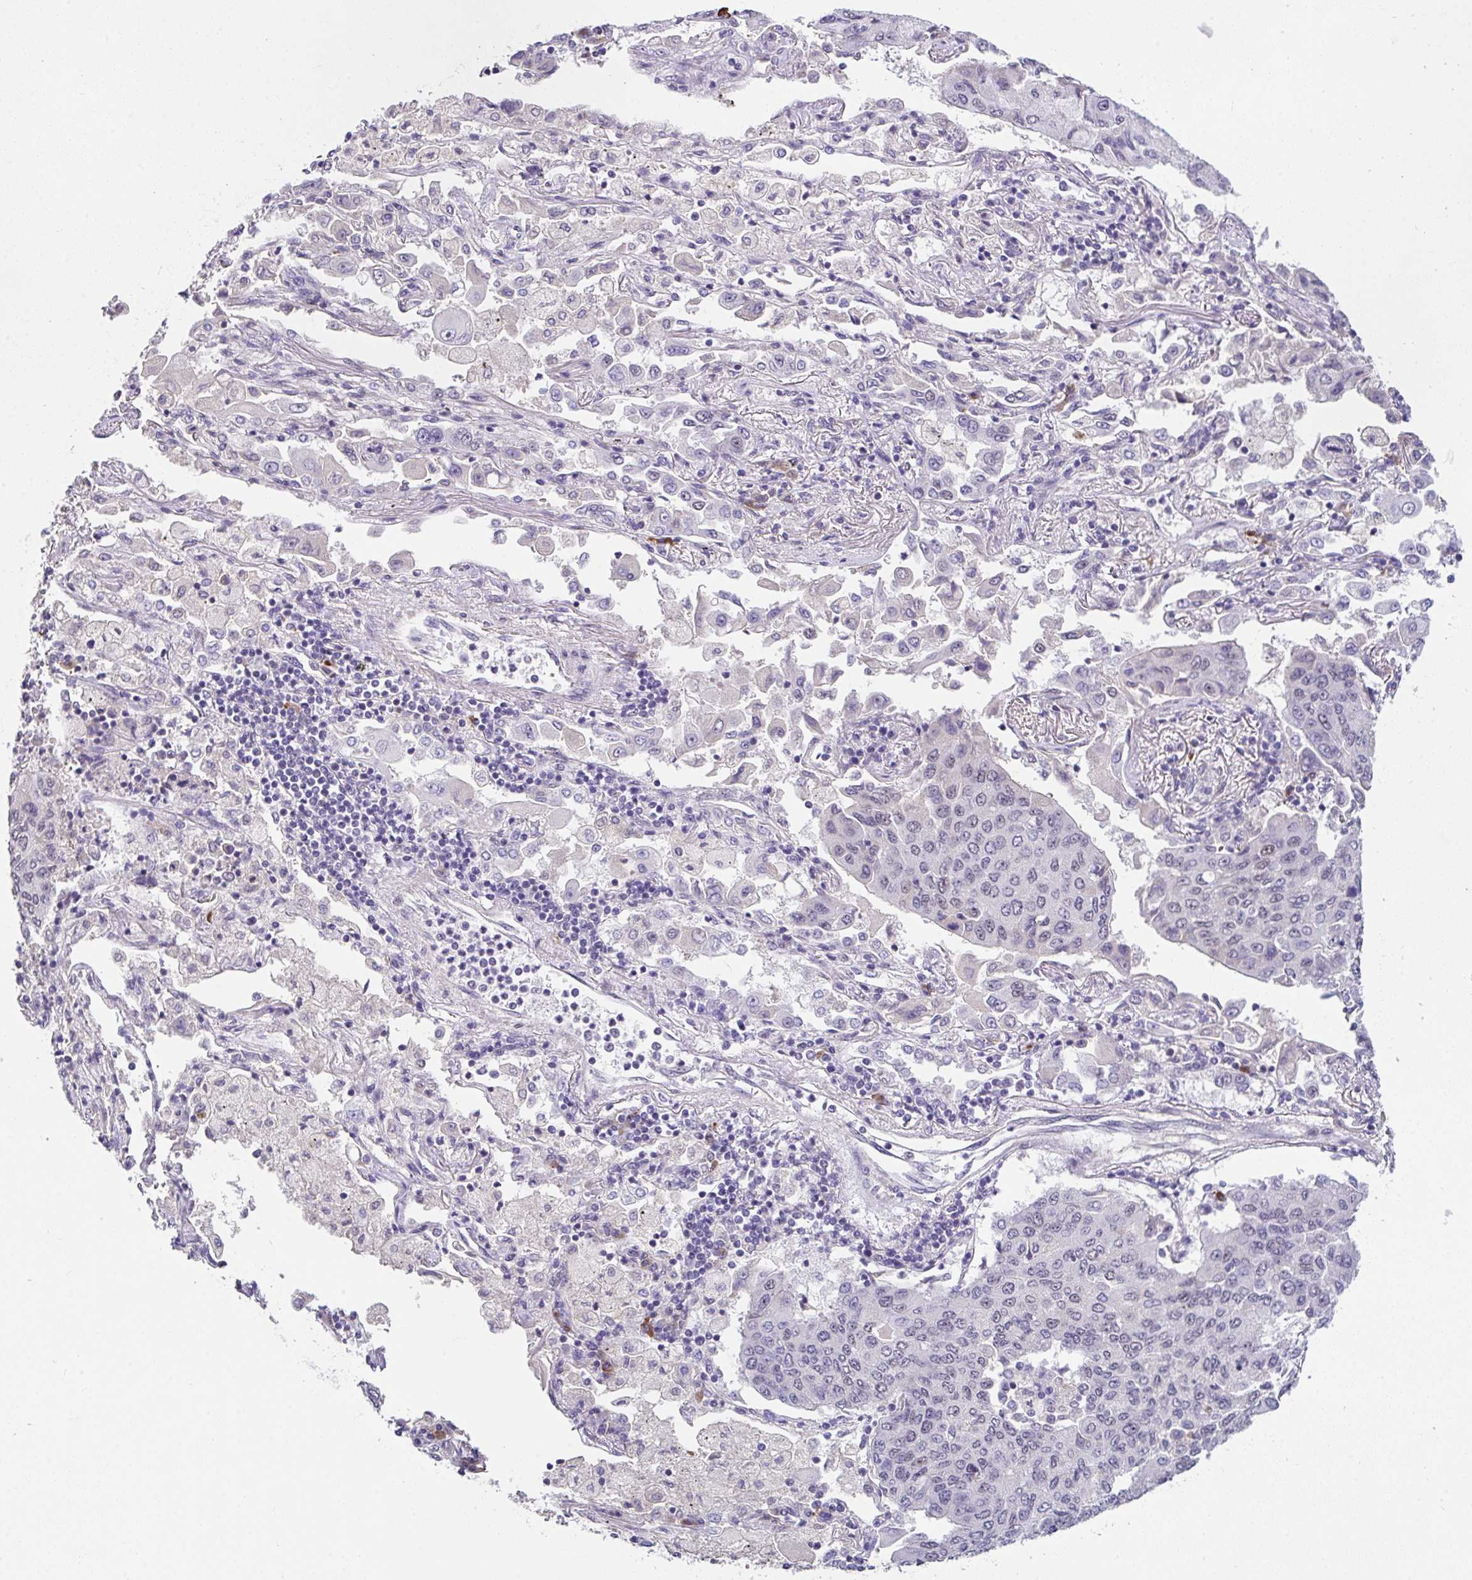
{"staining": {"intensity": "negative", "quantity": "none", "location": "none"}, "tissue": "lung cancer", "cell_type": "Tumor cells", "image_type": "cancer", "snomed": [{"axis": "morphology", "description": "Squamous cell carcinoma, NOS"}, {"axis": "topography", "description": "Lung"}], "caption": "DAB immunohistochemical staining of human lung cancer demonstrates no significant expression in tumor cells.", "gene": "RBBP6", "patient": {"sex": "male", "age": 74}}